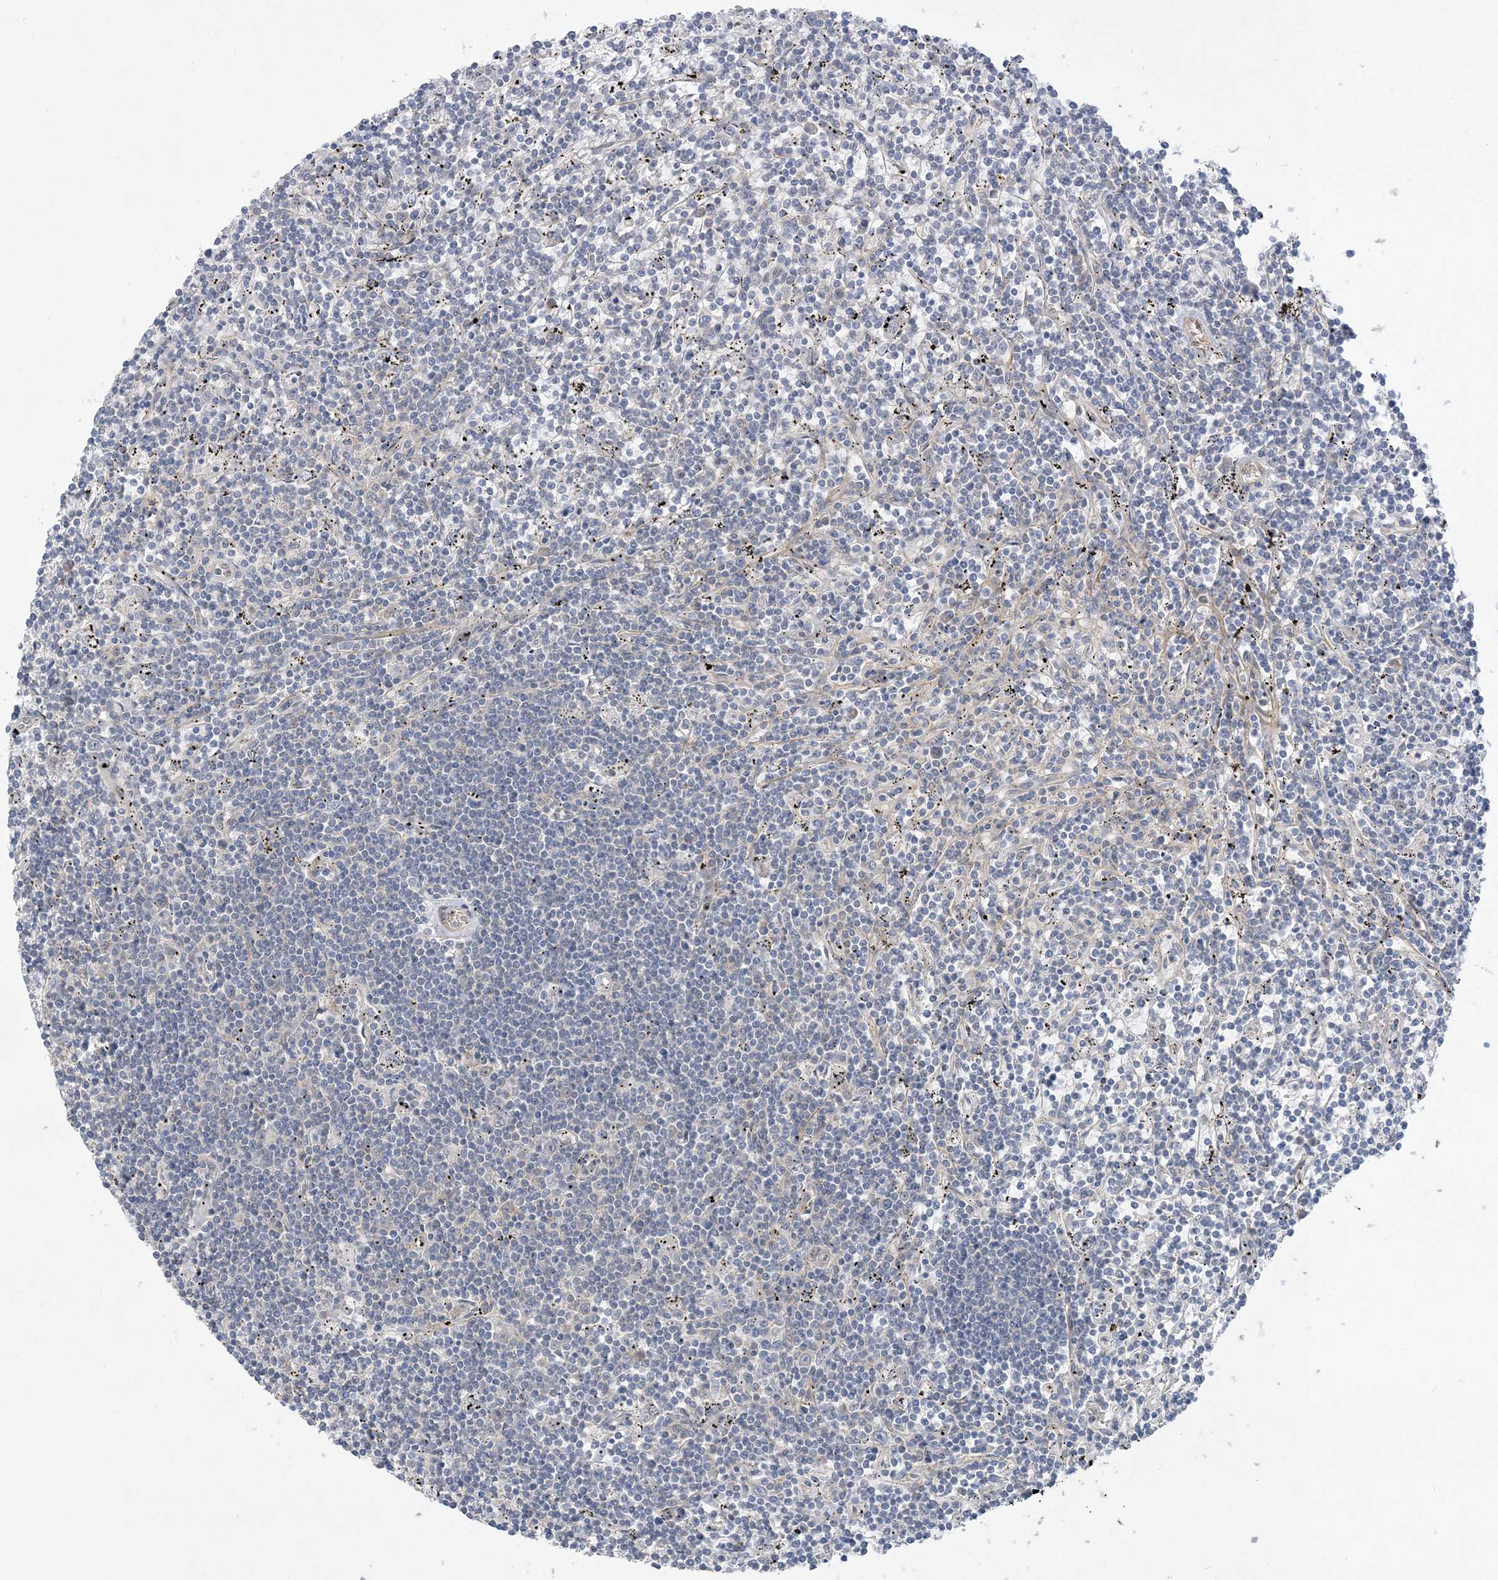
{"staining": {"intensity": "negative", "quantity": "none", "location": "none"}, "tissue": "lymphoma", "cell_type": "Tumor cells", "image_type": "cancer", "snomed": [{"axis": "morphology", "description": "Malignant lymphoma, non-Hodgkin's type, Low grade"}, {"axis": "topography", "description": "Spleen"}], "caption": "IHC of lymphoma reveals no positivity in tumor cells.", "gene": "MAP4K5", "patient": {"sex": "male", "age": 76}}